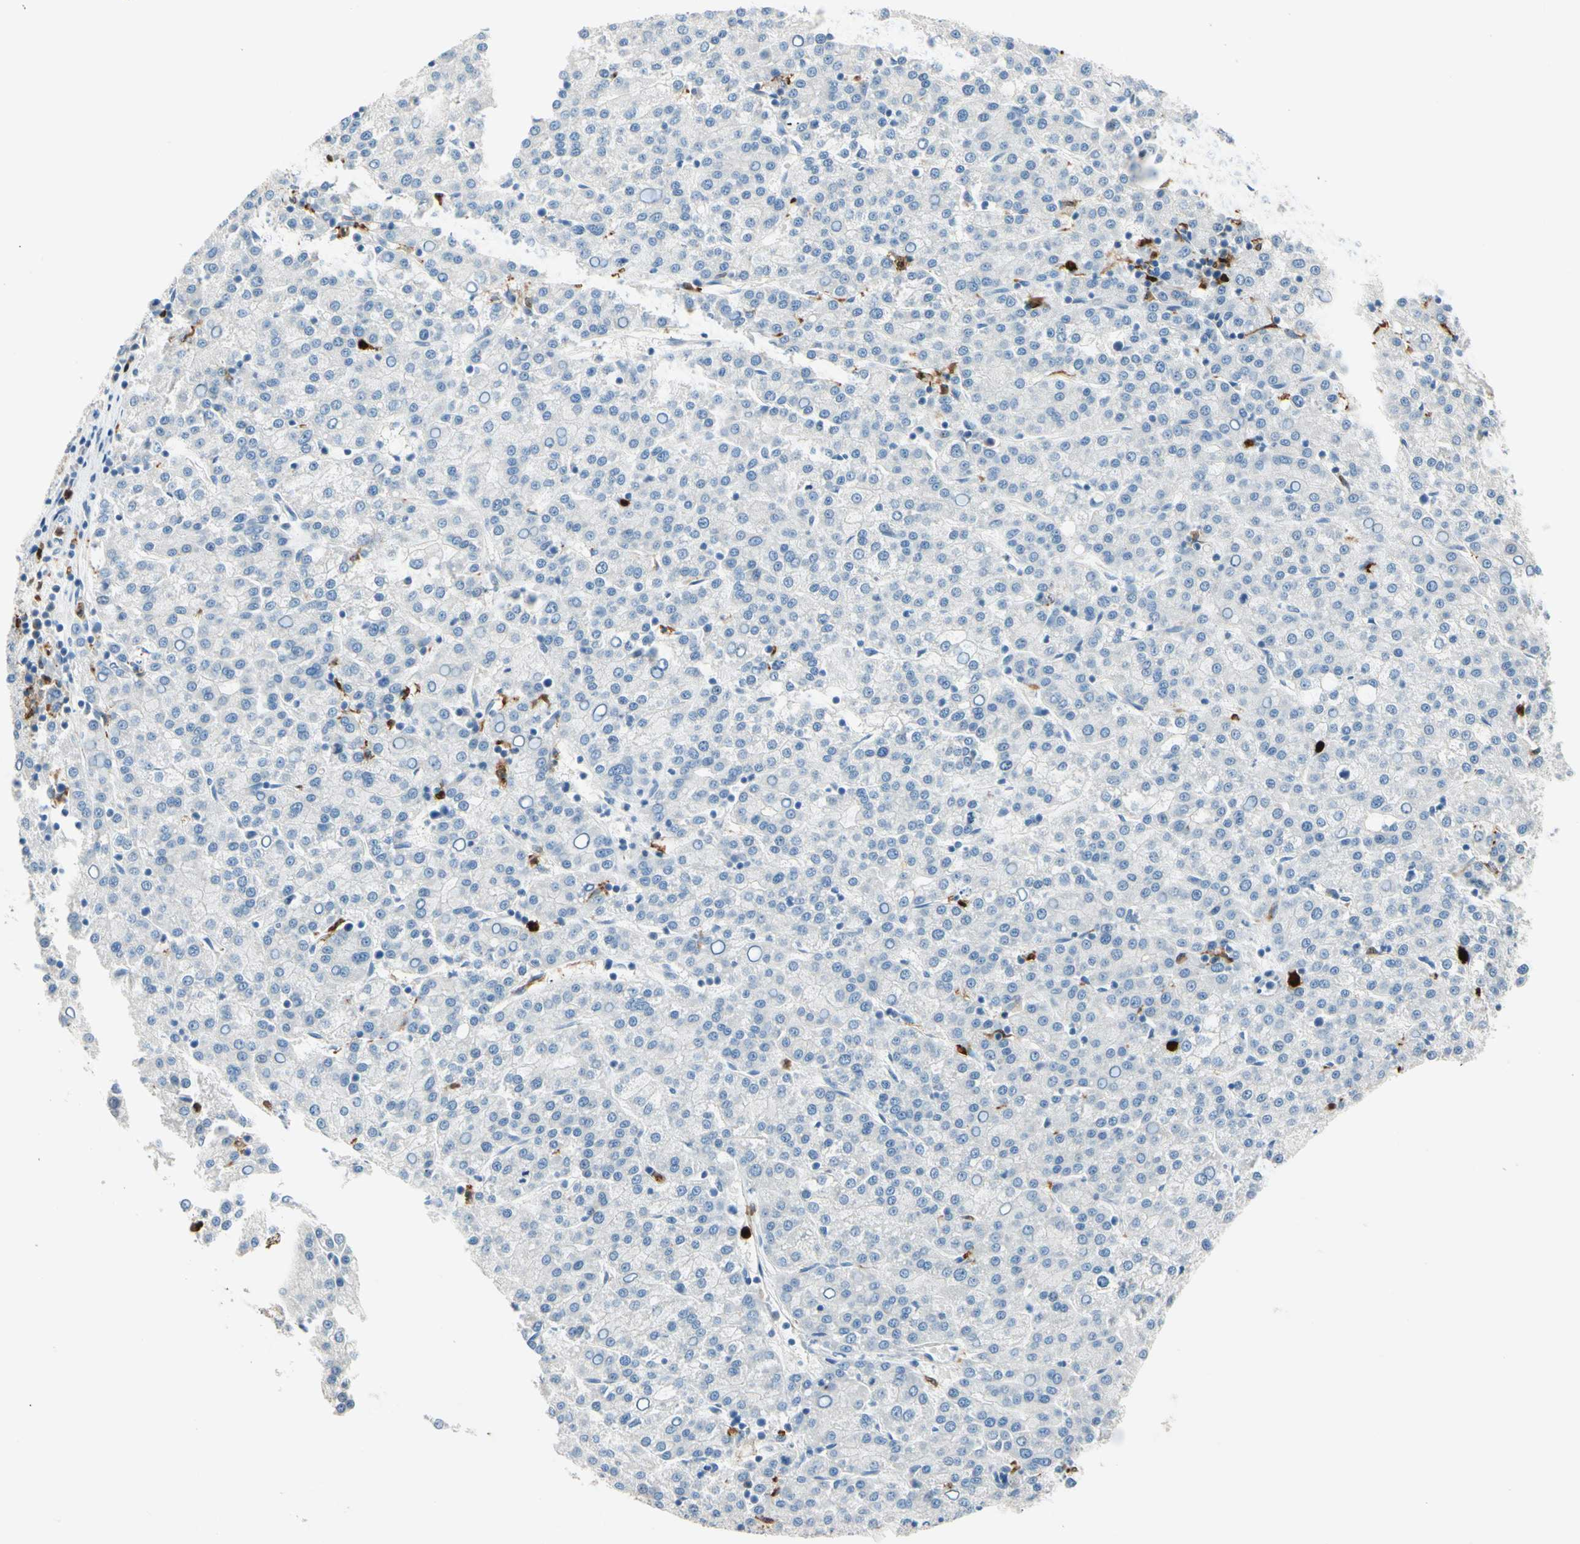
{"staining": {"intensity": "negative", "quantity": "none", "location": "none"}, "tissue": "liver cancer", "cell_type": "Tumor cells", "image_type": "cancer", "snomed": [{"axis": "morphology", "description": "Carcinoma, Hepatocellular, NOS"}, {"axis": "topography", "description": "Liver"}], "caption": "An IHC image of liver hepatocellular carcinoma is shown. There is no staining in tumor cells of liver hepatocellular carcinoma.", "gene": "TRAF5", "patient": {"sex": "female", "age": 58}}